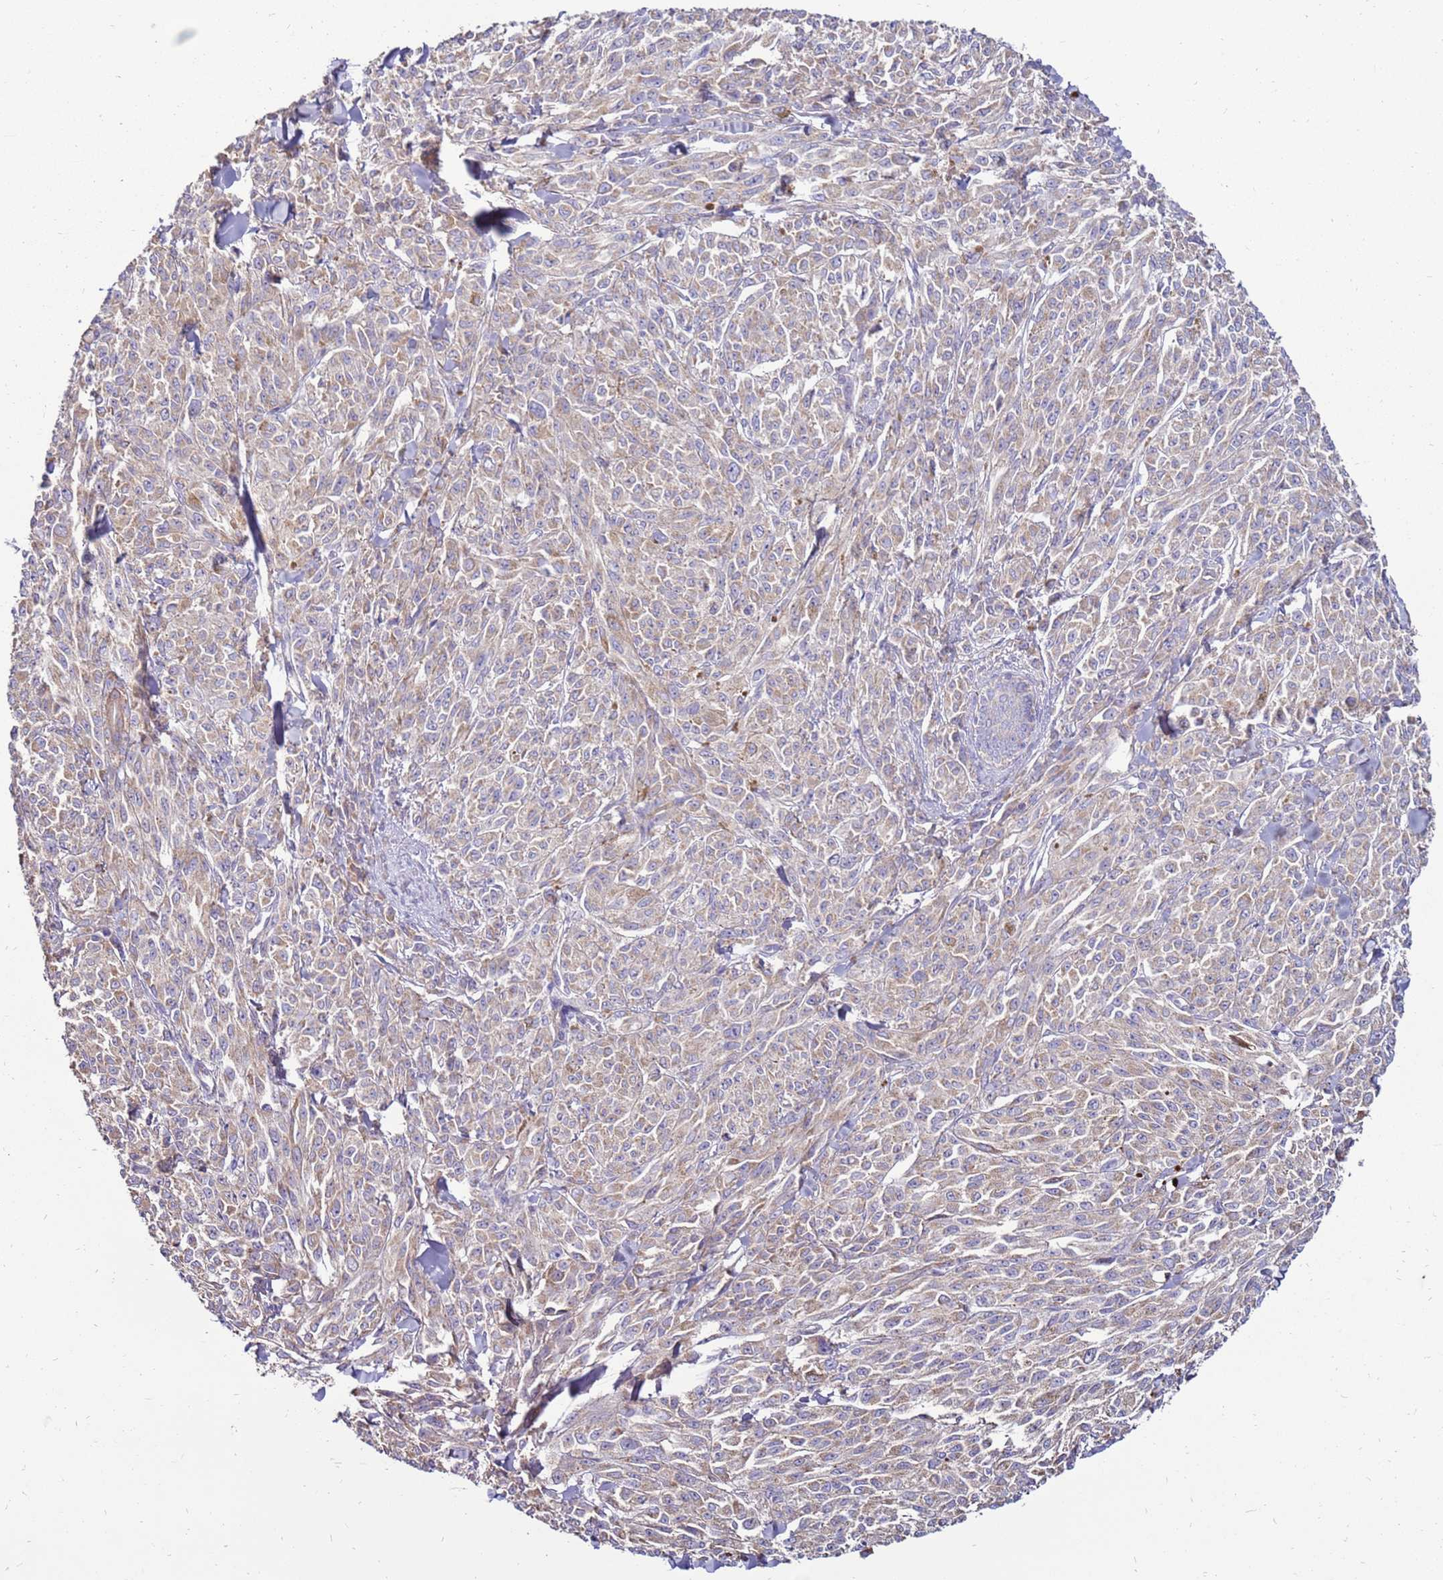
{"staining": {"intensity": "weak", "quantity": "25%-75%", "location": "cytoplasmic/membranous"}, "tissue": "melanoma", "cell_type": "Tumor cells", "image_type": "cancer", "snomed": [{"axis": "morphology", "description": "Malignant melanoma, NOS"}, {"axis": "topography", "description": "Skin"}], "caption": "Immunohistochemistry of human malignant melanoma exhibits low levels of weak cytoplasmic/membranous staining in about 25%-75% of tumor cells. Nuclei are stained in blue.", "gene": "TRAPPC4", "patient": {"sex": "female", "age": 52}}